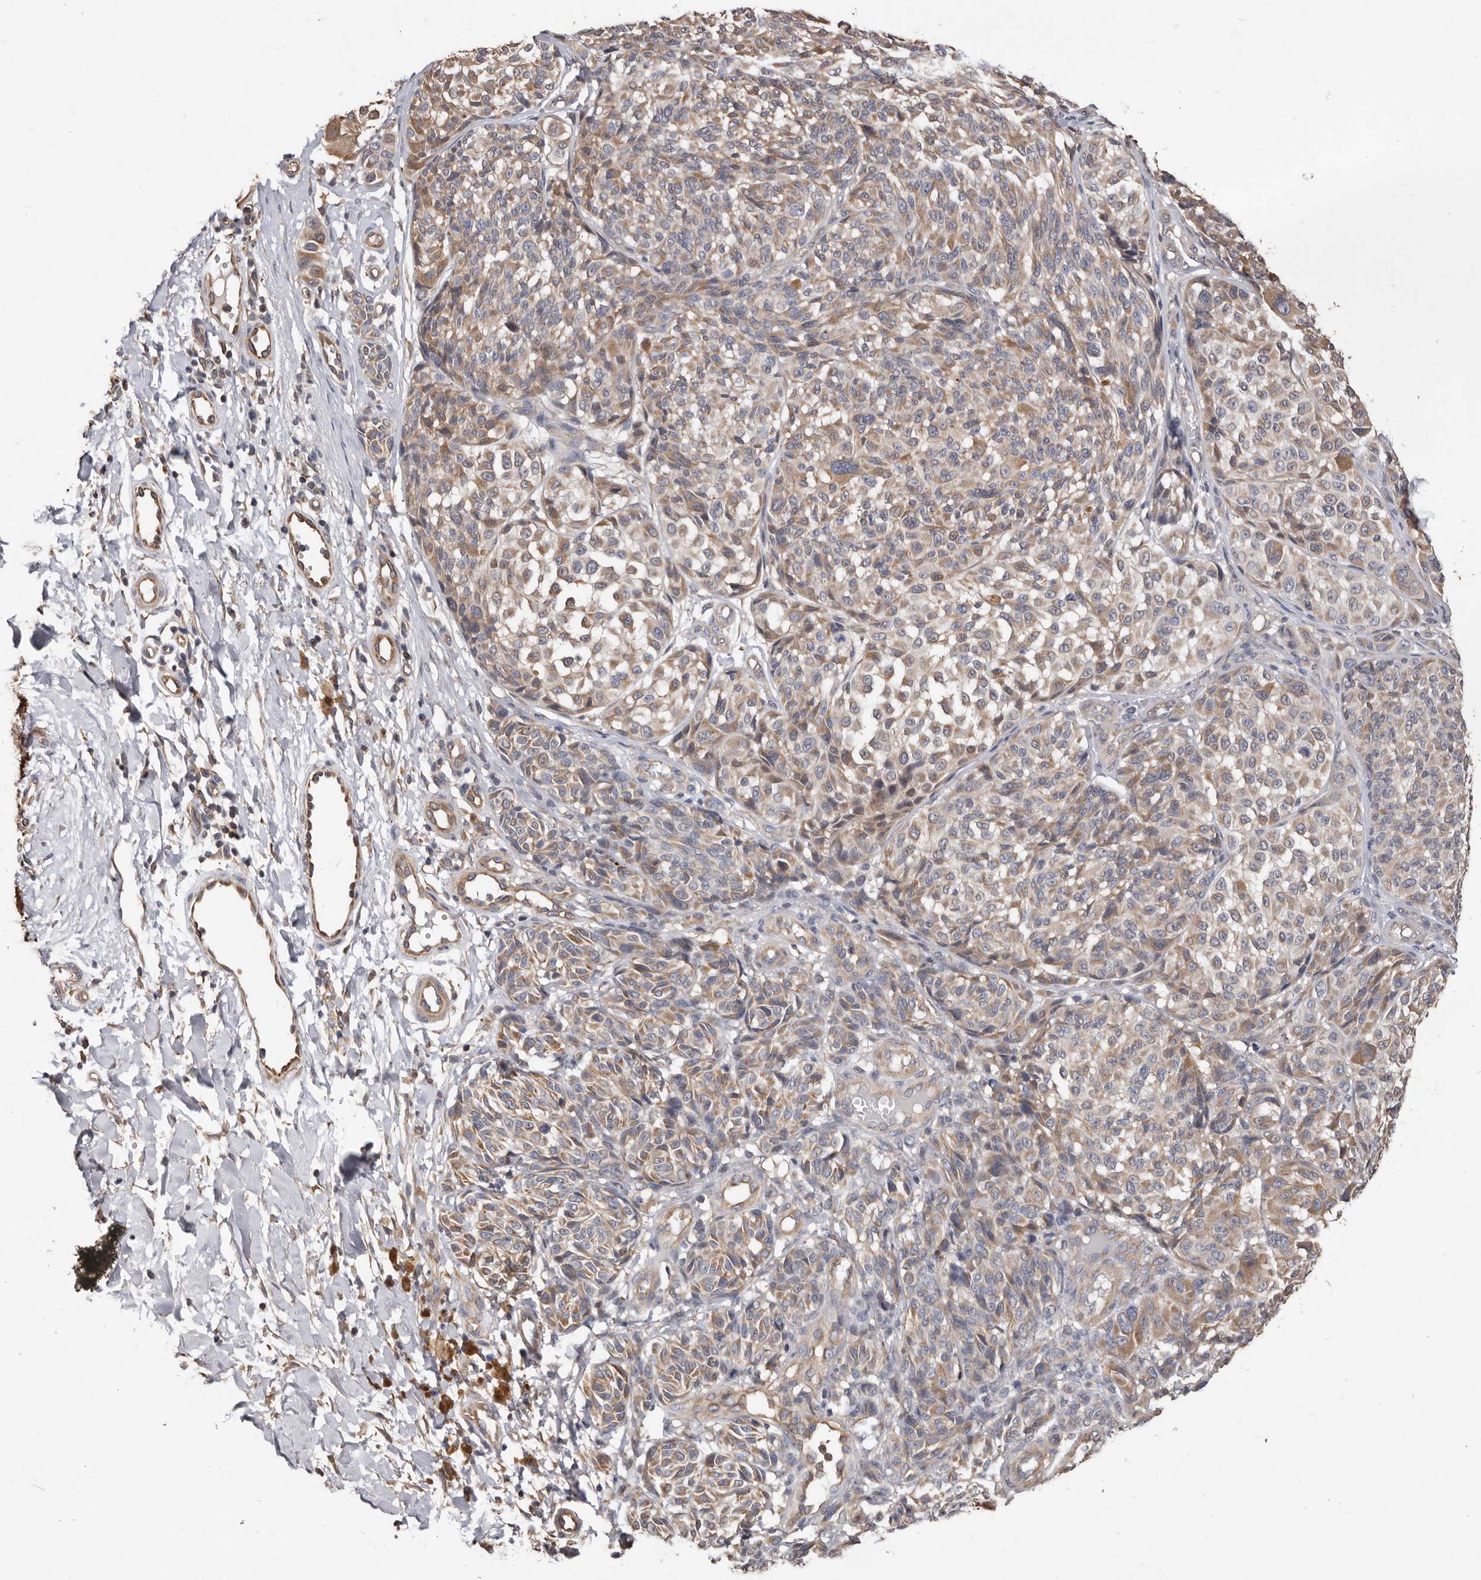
{"staining": {"intensity": "weak", "quantity": ">75%", "location": "cytoplasmic/membranous"}, "tissue": "melanoma", "cell_type": "Tumor cells", "image_type": "cancer", "snomed": [{"axis": "morphology", "description": "Malignant melanoma, NOS"}, {"axis": "topography", "description": "Skin"}], "caption": "Protein expression analysis of melanoma demonstrates weak cytoplasmic/membranous expression in about >75% of tumor cells.", "gene": "MRPL18", "patient": {"sex": "male", "age": 83}}